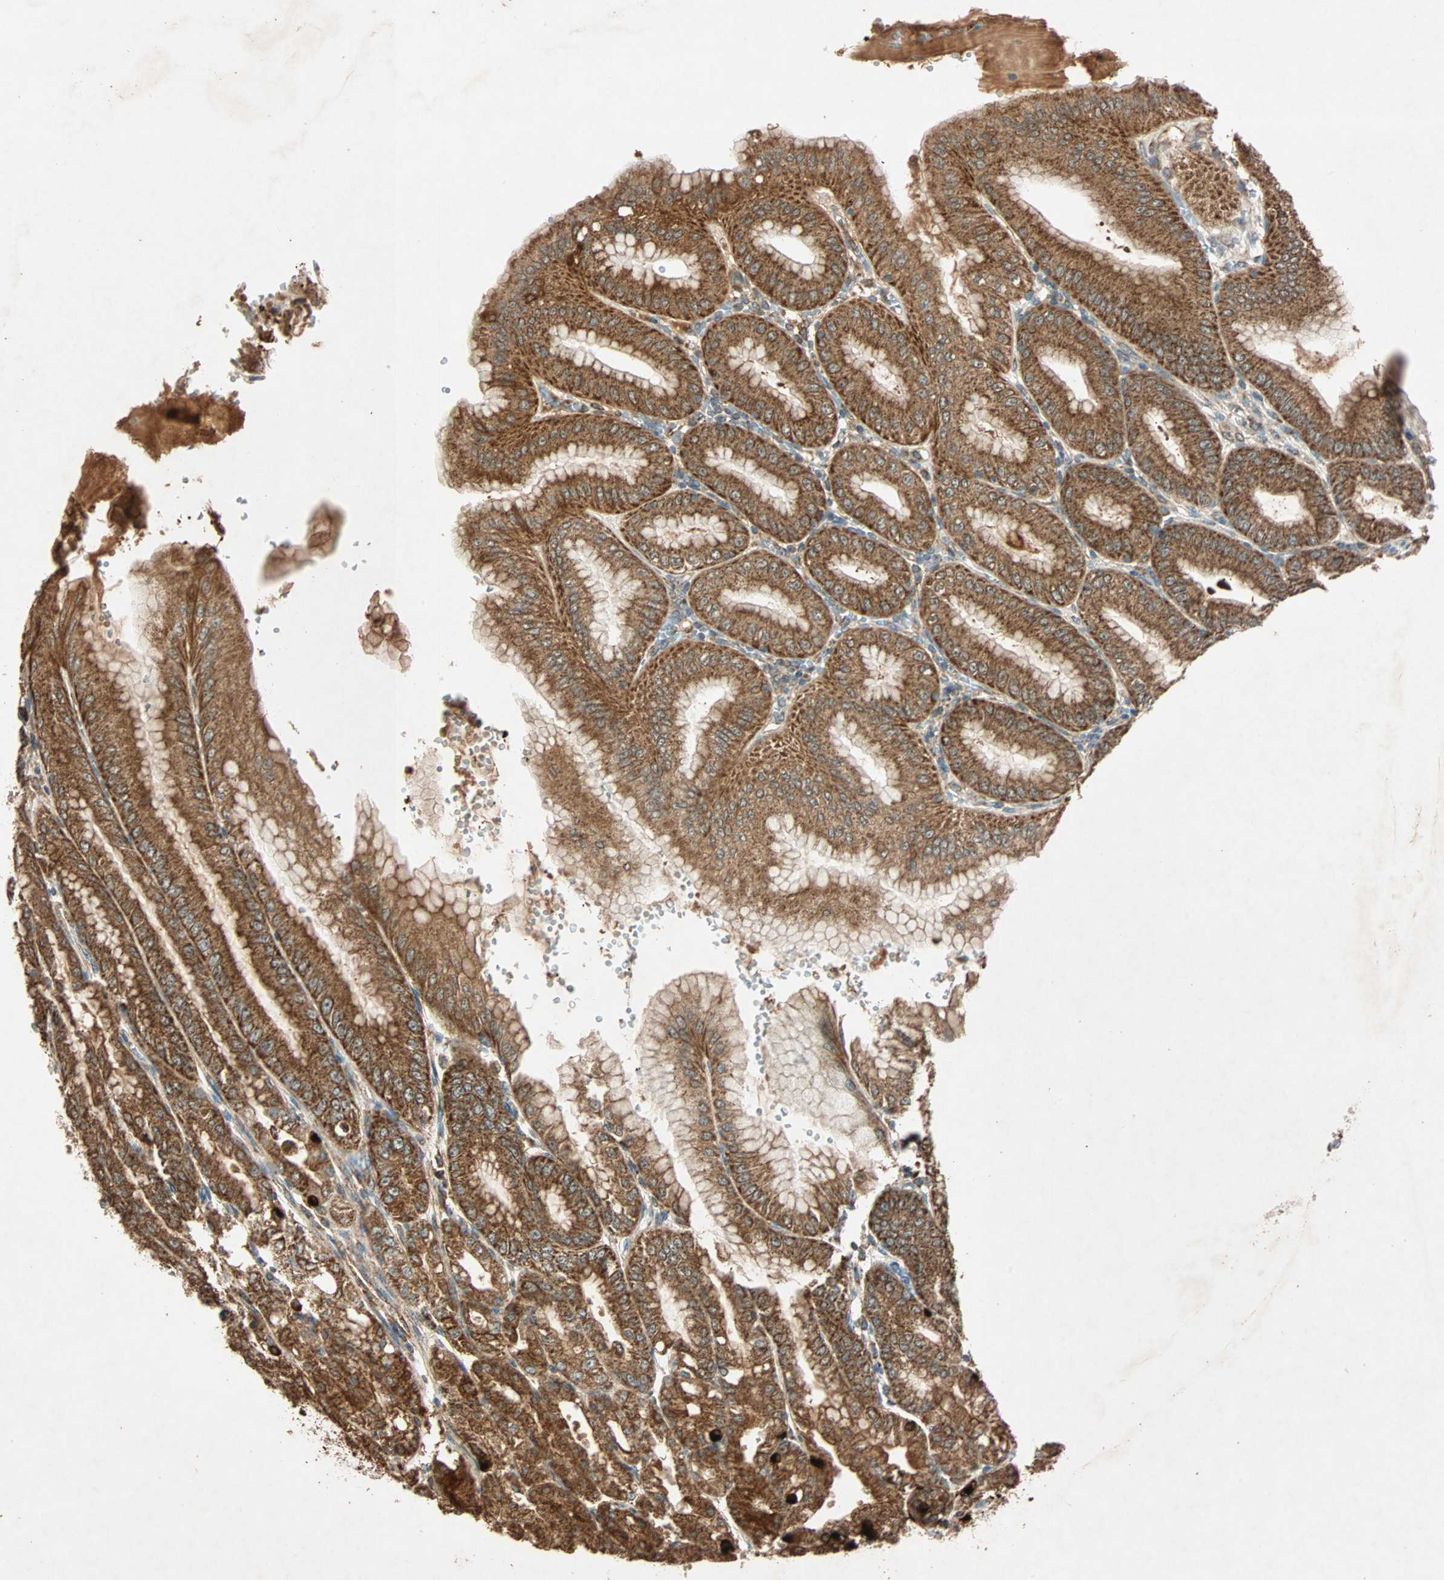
{"staining": {"intensity": "strong", "quantity": ">75%", "location": "cytoplasmic/membranous"}, "tissue": "stomach", "cell_type": "Glandular cells", "image_type": "normal", "snomed": [{"axis": "morphology", "description": "Normal tissue, NOS"}, {"axis": "topography", "description": "Stomach, lower"}], "caption": "Strong cytoplasmic/membranous expression is appreciated in about >75% of glandular cells in normal stomach. Using DAB (3,3'-diaminobenzidine) (brown) and hematoxylin (blue) stains, captured at high magnification using brightfield microscopy.", "gene": "MAPK1", "patient": {"sex": "male", "age": 71}}